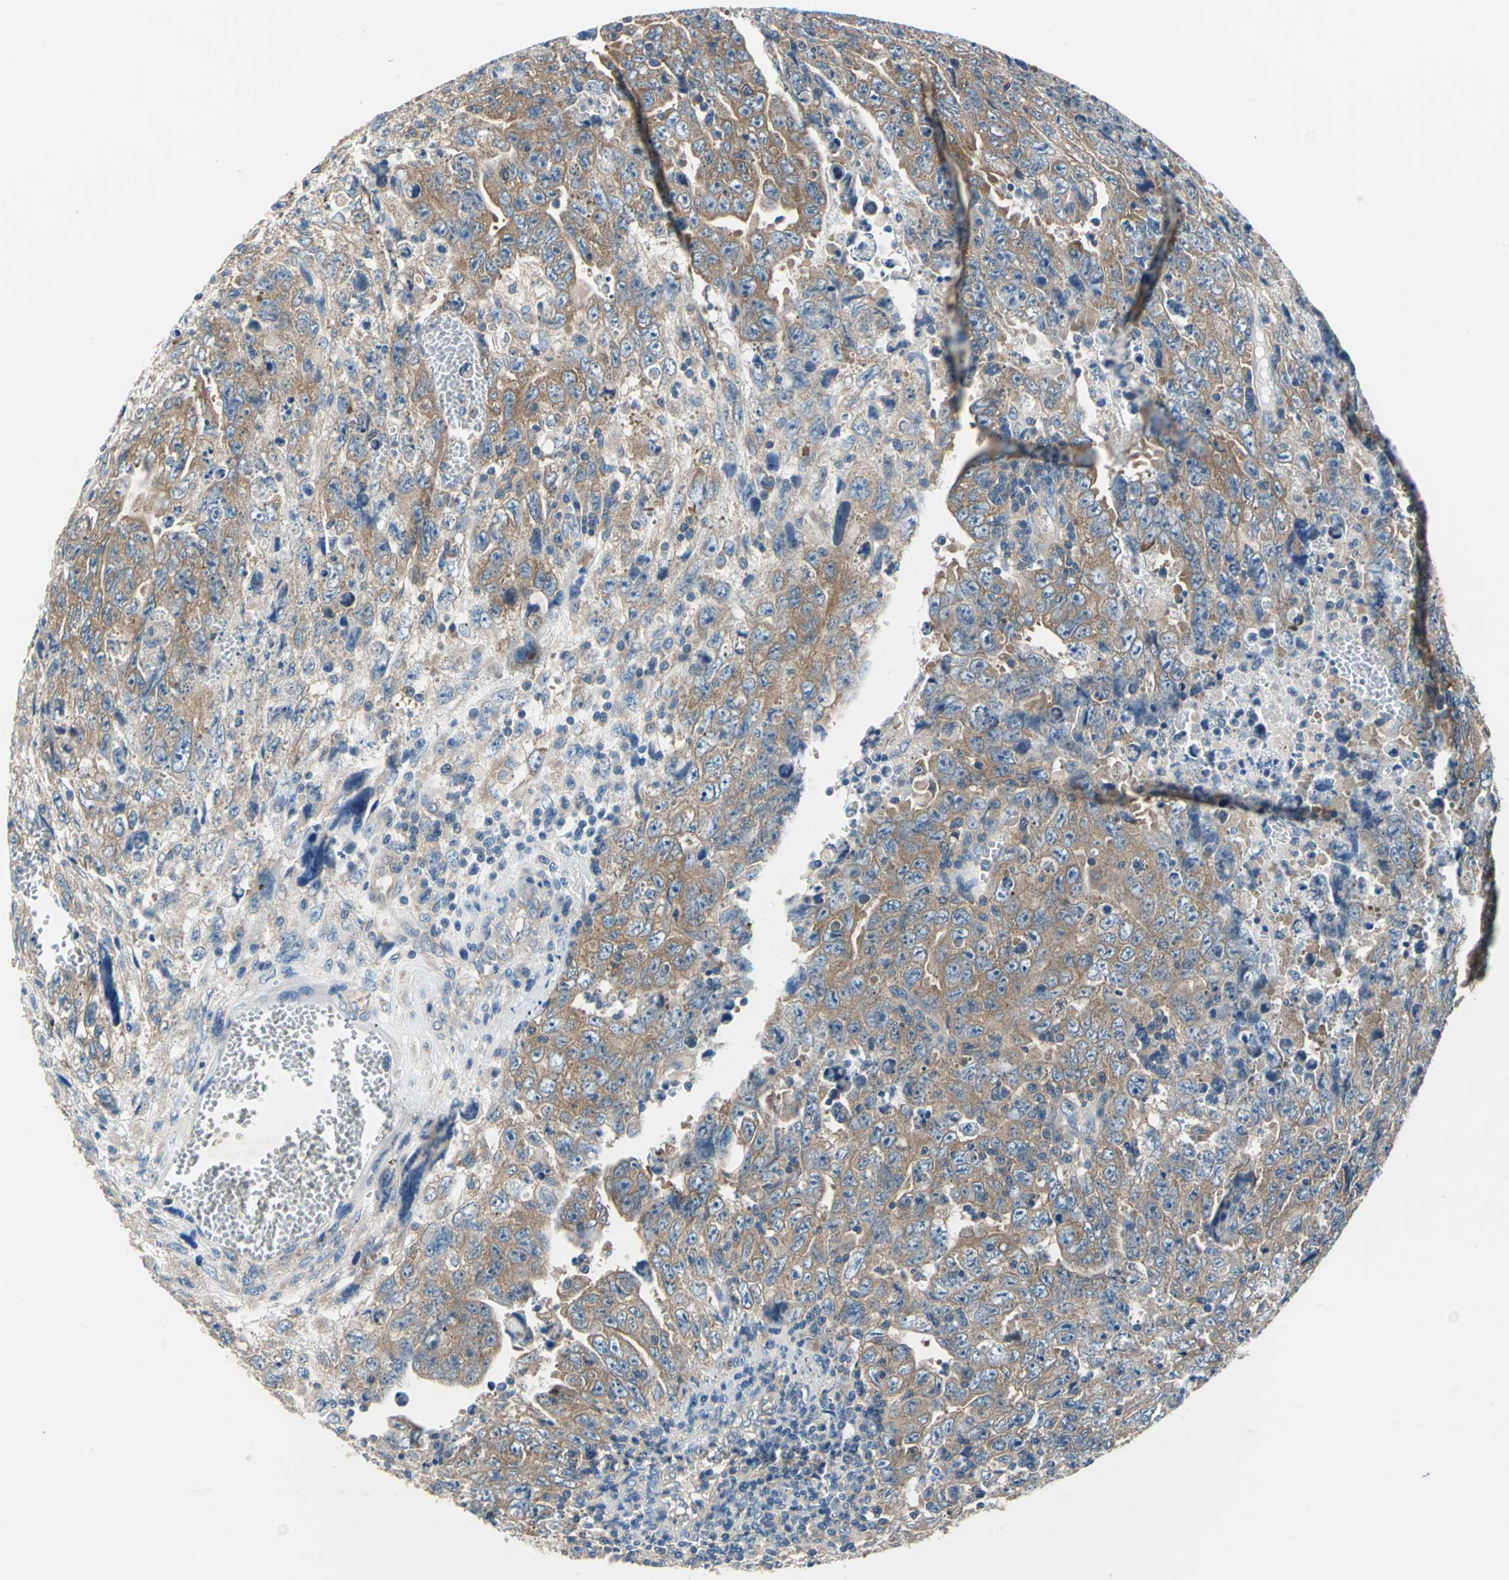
{"staining": {"intensity": "moderate", "quantity": ">75%", "location": "cytoplasmic/membranous"}, "tissue": "testis cancer", "cell_type": "Tumor cells", "image_type": "cancer", "snomed": [{"axis": "morphology", "description": "Carcinoma, Embryonal, NOS"}, {"axis": "topography", "description": "Testis"}], "caption": "Testis cancer (embryonal carcinoma) stained with a protein marker displays moderate staining in tumor cells.", "gene": "DDX3Y", "patient": {"sex": "male", "age": 28}}